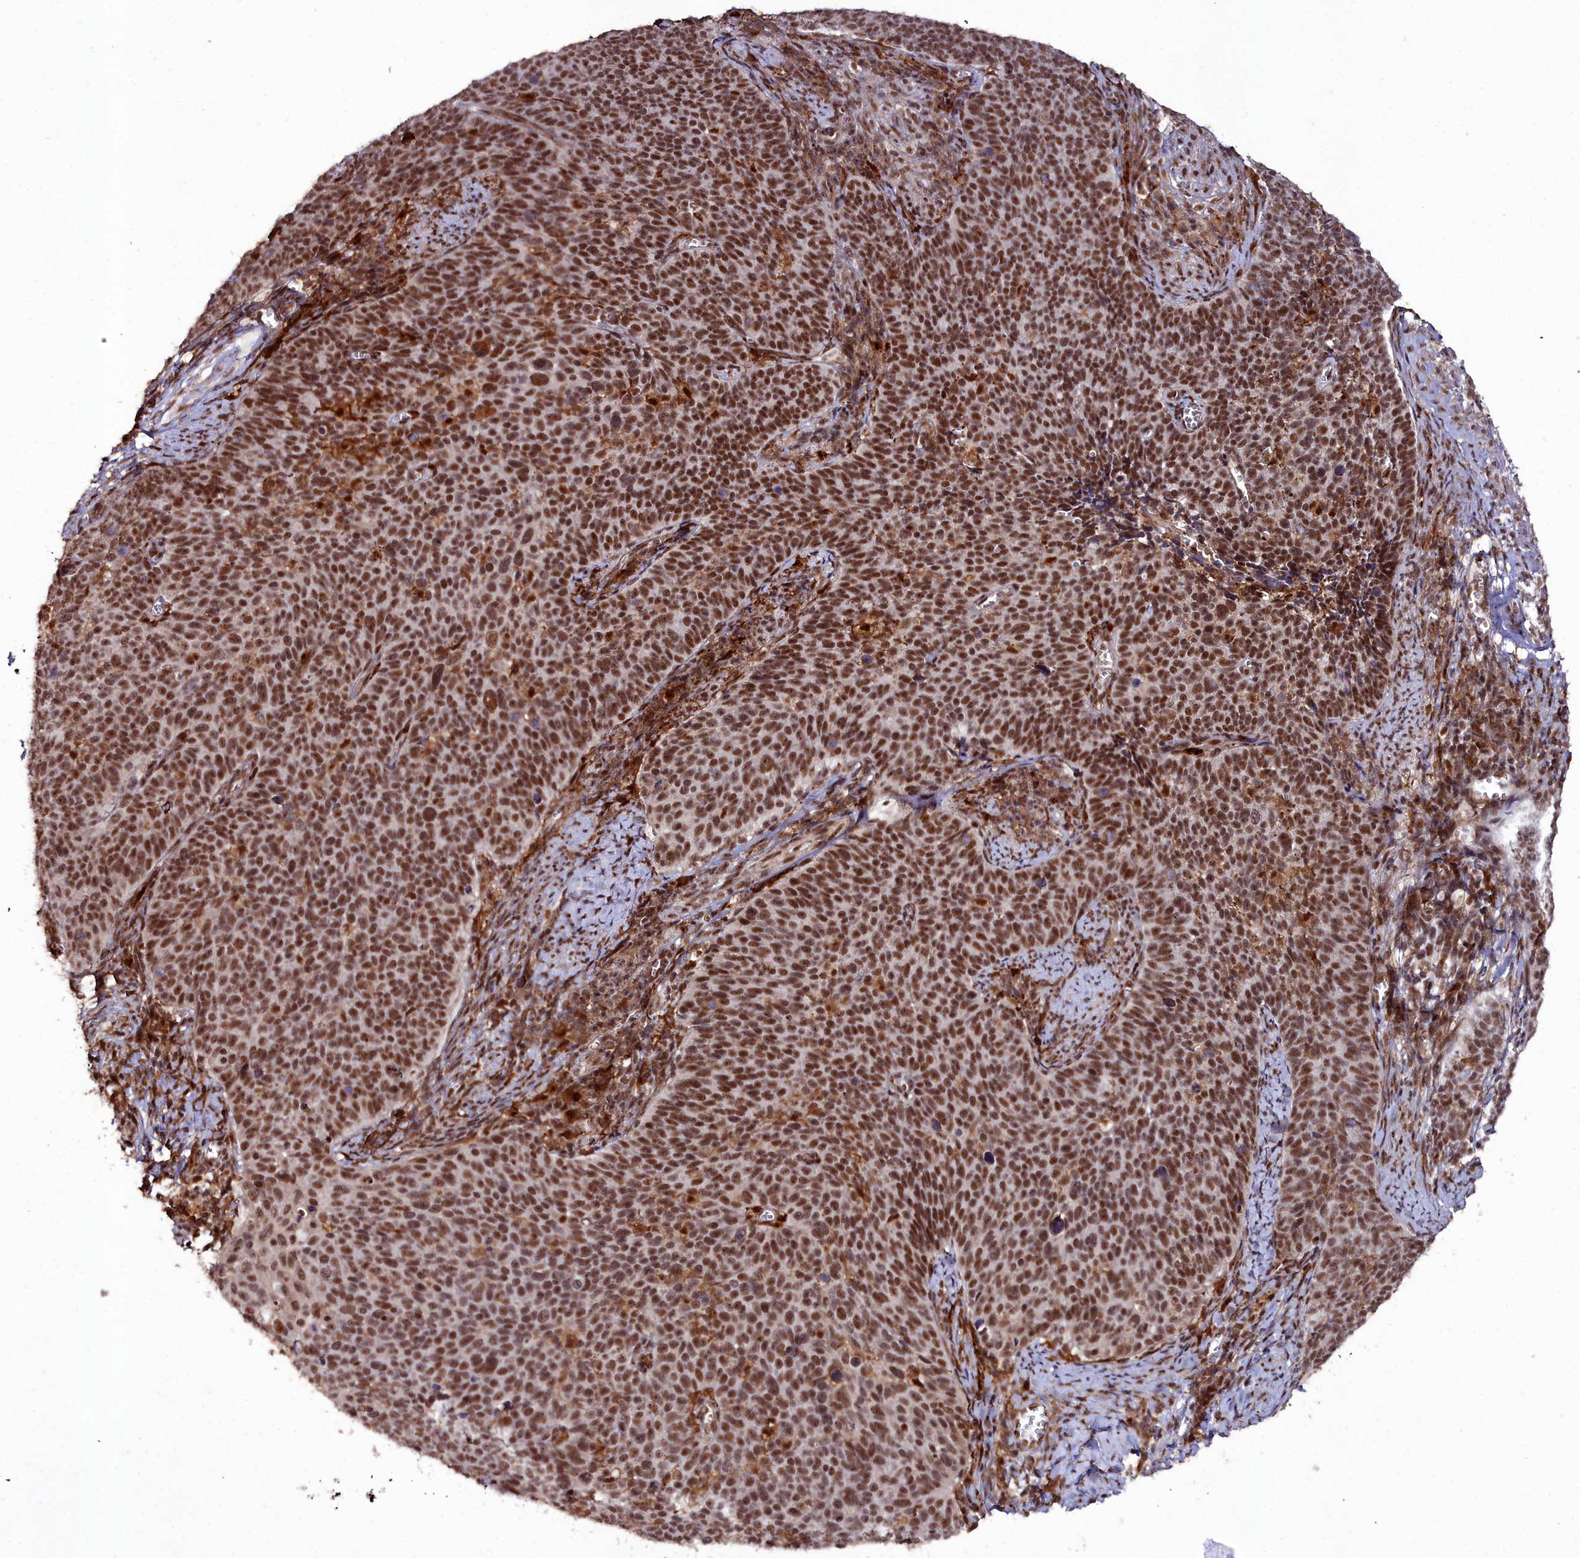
{"staining": {"intensity": "strong", "quantity": ">75%", "location": "nuclear"}, "tissue": "cervical cancer", "cell_type": "Tumor cells", "image_type": "cancer", "snomed": [{"axis": "morphology", "description": "Normal tissue, NOS"}, {"axis": "morphology", "description": "Squamous cell carcinoma, NOS"}, {"axis": "topography", "description": "Cervix"}], "caption": "Immunohistochemical staining of cervical squamous cell carcinoma exhibits high levels of strong nuclear positivity in about >75% of tumor cells.", "gene": "CXXC1", "patient": {"sex": "female", "age": 39}}